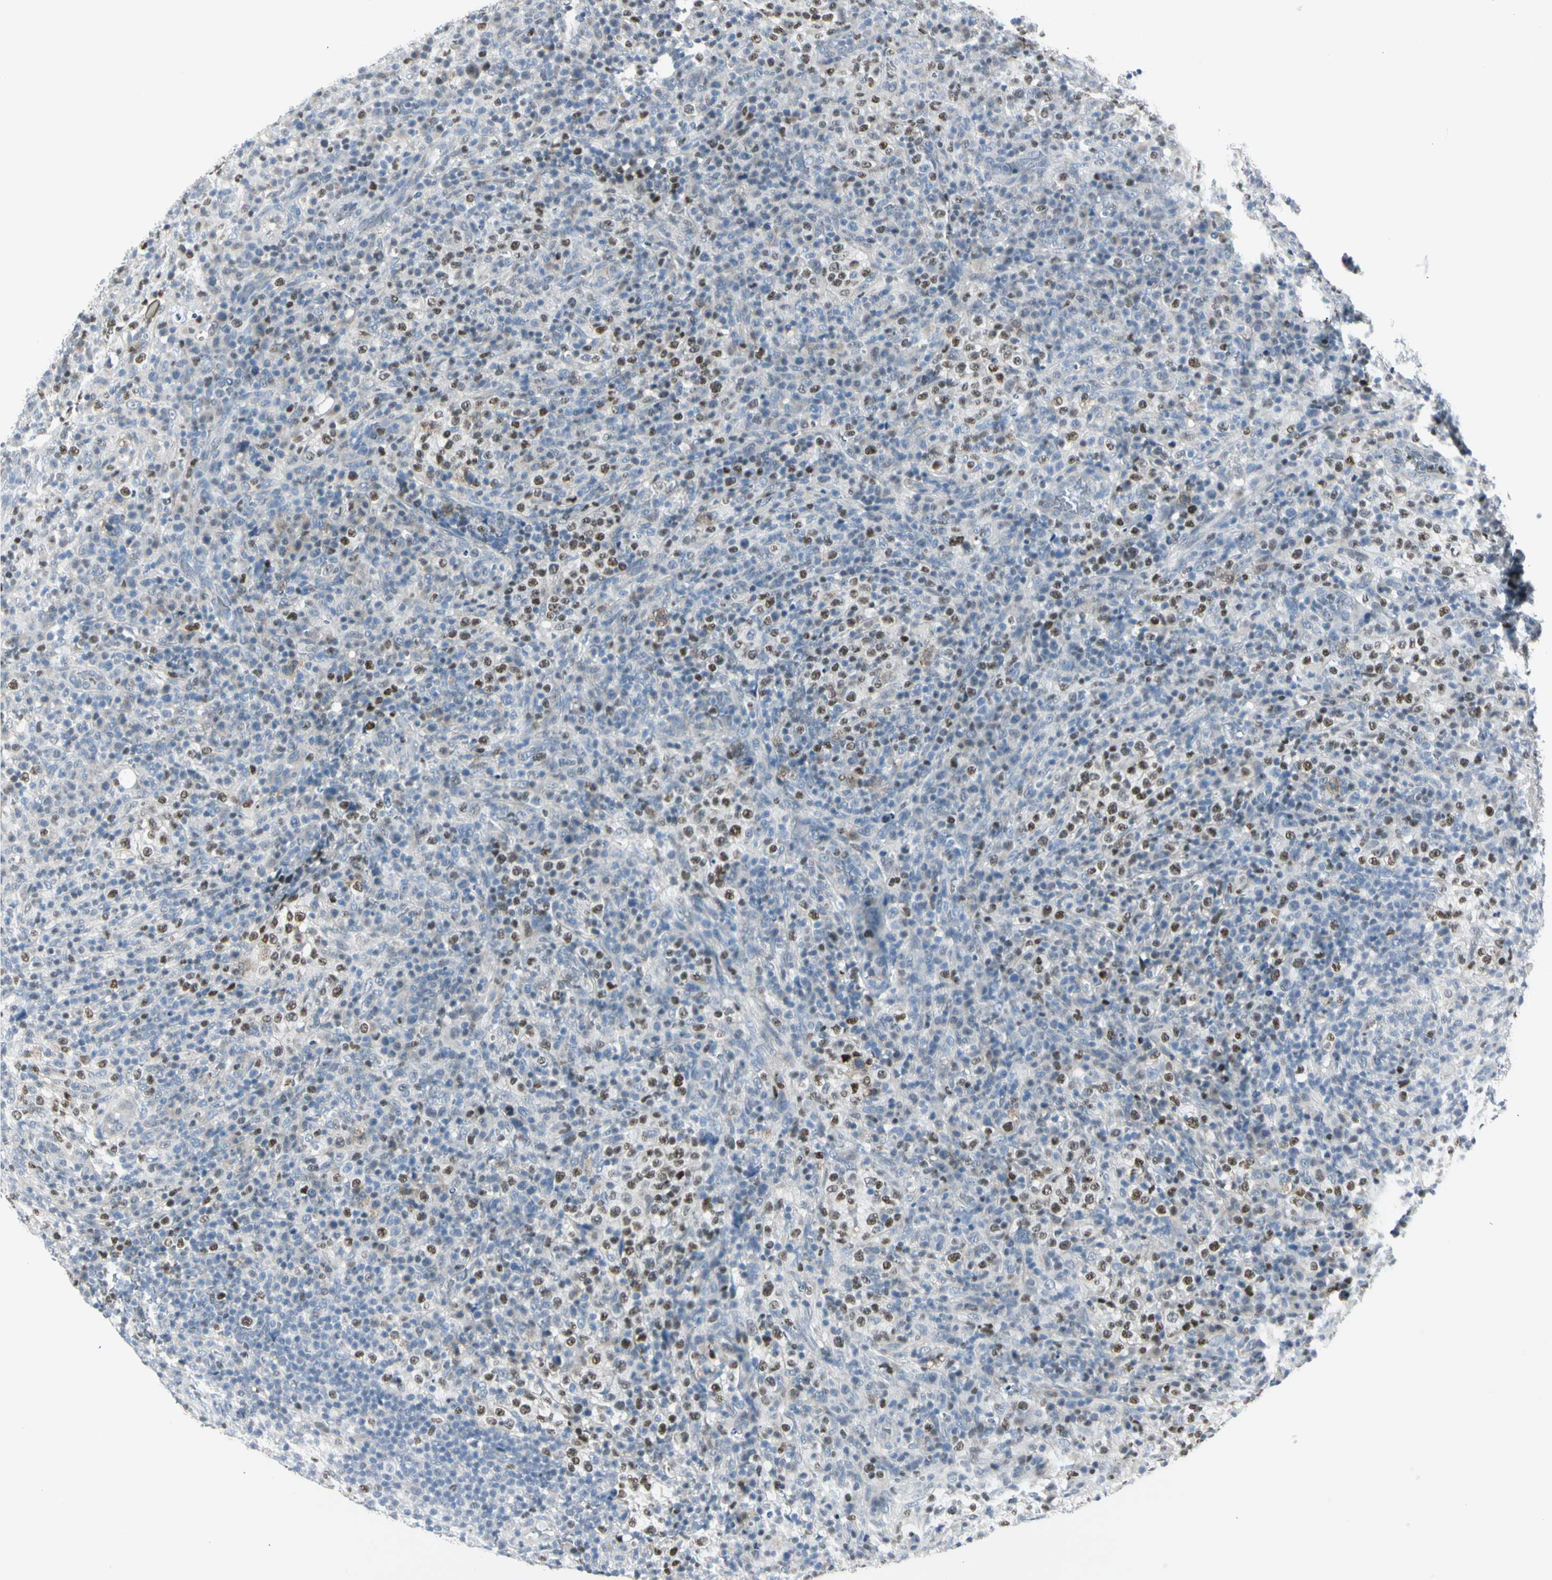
{"staining": {"intensity": "strong", "quantity": "25%-75%", "location": "nuclear"}, "tissue": "lymphoma", "cell_type": "Tumor cells", "image_type": "cancer", "snomed": [{"axis": "morphology", "description": "Malignant lymphoma, non-Hodgkin's type, High grade"}, {"axis": "topography", "description": "Lymph node"}], "caption": "Tumor cells display high levels of strong nuclear expression in about 25%-75% of cells in human malignant lymphoma, non-Hodgkin's type (high-grade).", "gene": "ZBTB7B", "patient": {"sex": "female", "age": 76}}